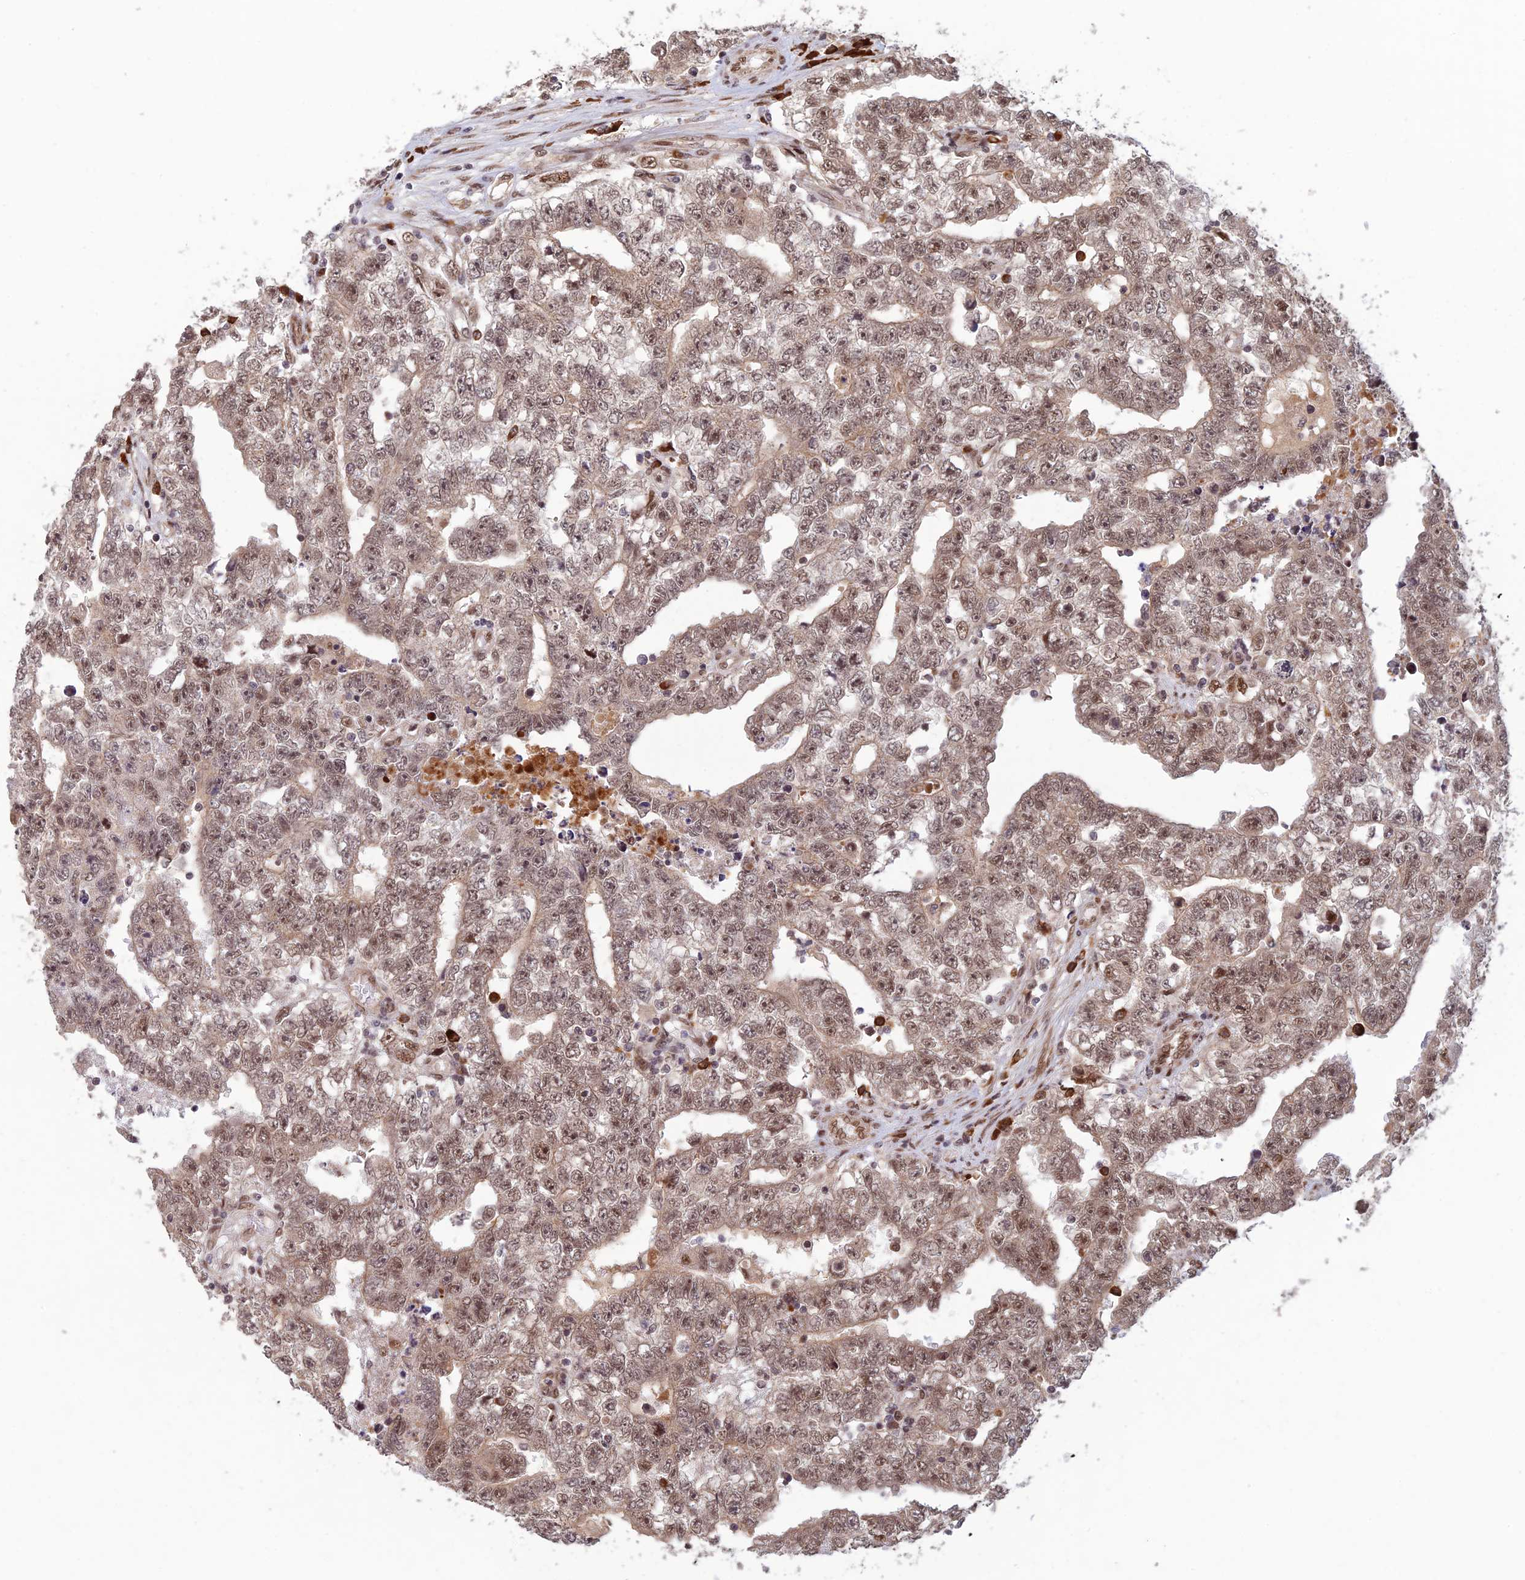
{"staining": {"intensity": "weak", "quantity": ">75%", "location": "nuclear"}, "tissue": "testis cancer", "cell_type": "Tumor cells", "image_type": "cancer", "snomed": [{"axis": "morphology", "description": "Carcinoma, Embryonal, NOS"}, {"axis": "topography", "description": "Testis"}], "caption": "Human testis cancer stained with a brown dye demonstrates weak nuclear positive expression in approximately >75% of tumor cells.", "gene": "ZNF565", "patient": {"sex": "male", "age": 25}}